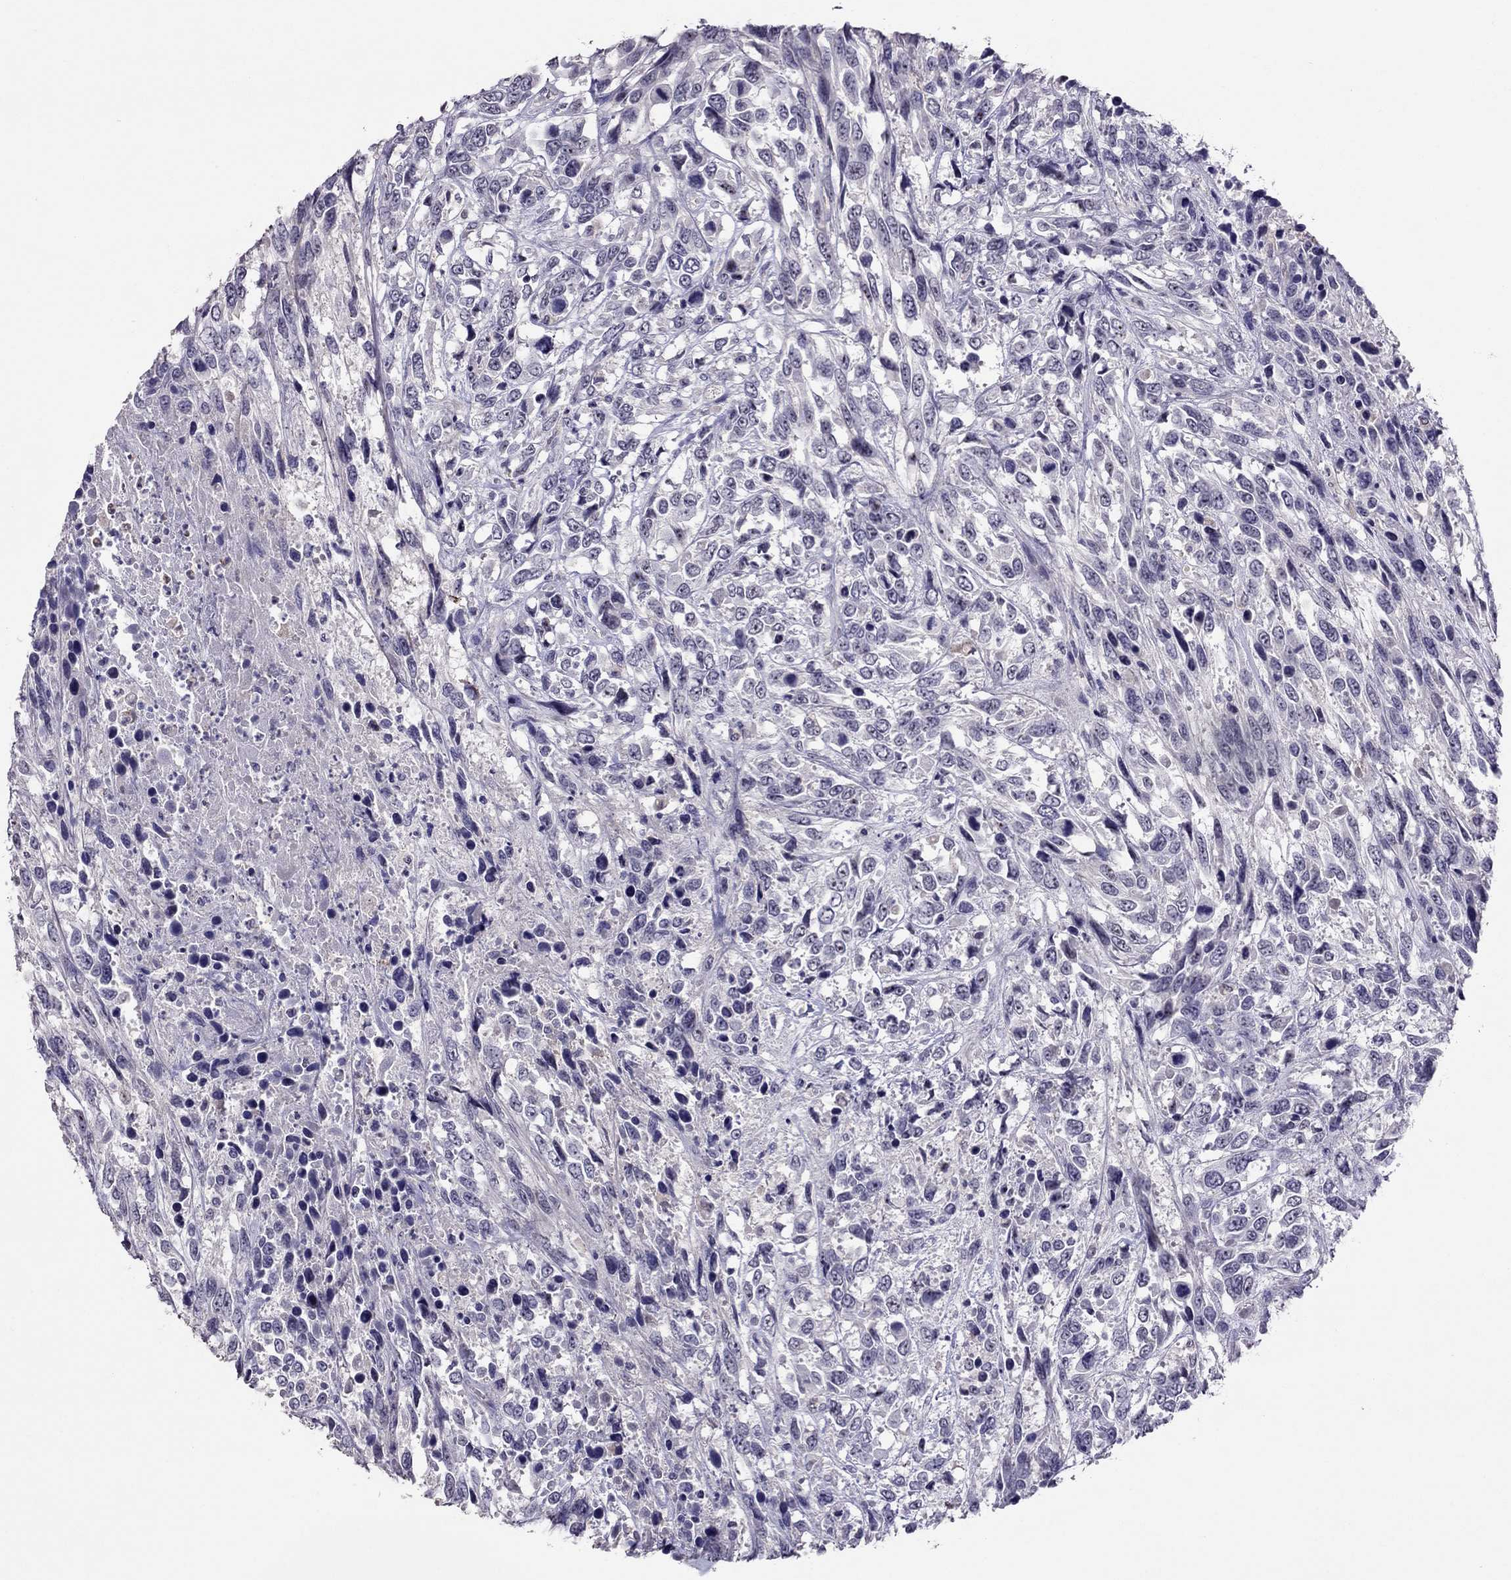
{"staining": {"intensity": "negative", "quantity": "none", "location": "none"}, "tissue": "urothelial cancer", "cell_type": "Tumor cells", "image_type": "cancer", "snomed": [{"axis": "morphology", "description": "Urothelial carcinoma, High grade"}, {"axis": "topography", "description": "Urinary bladder"}], "caption": "Immunohistochemistry photomicrograph of human urothelial carcinoma (high-grade) stained for a protein (brown), which demonstrates no staining in tumor cells. (Brightfield microscopy of DAB (3,3'-diaminobenzidine) immunohistochemistry (IHC) at high magnification).", "gene": "LRRC46", "patient": {"sex": "female", "age": 70}}